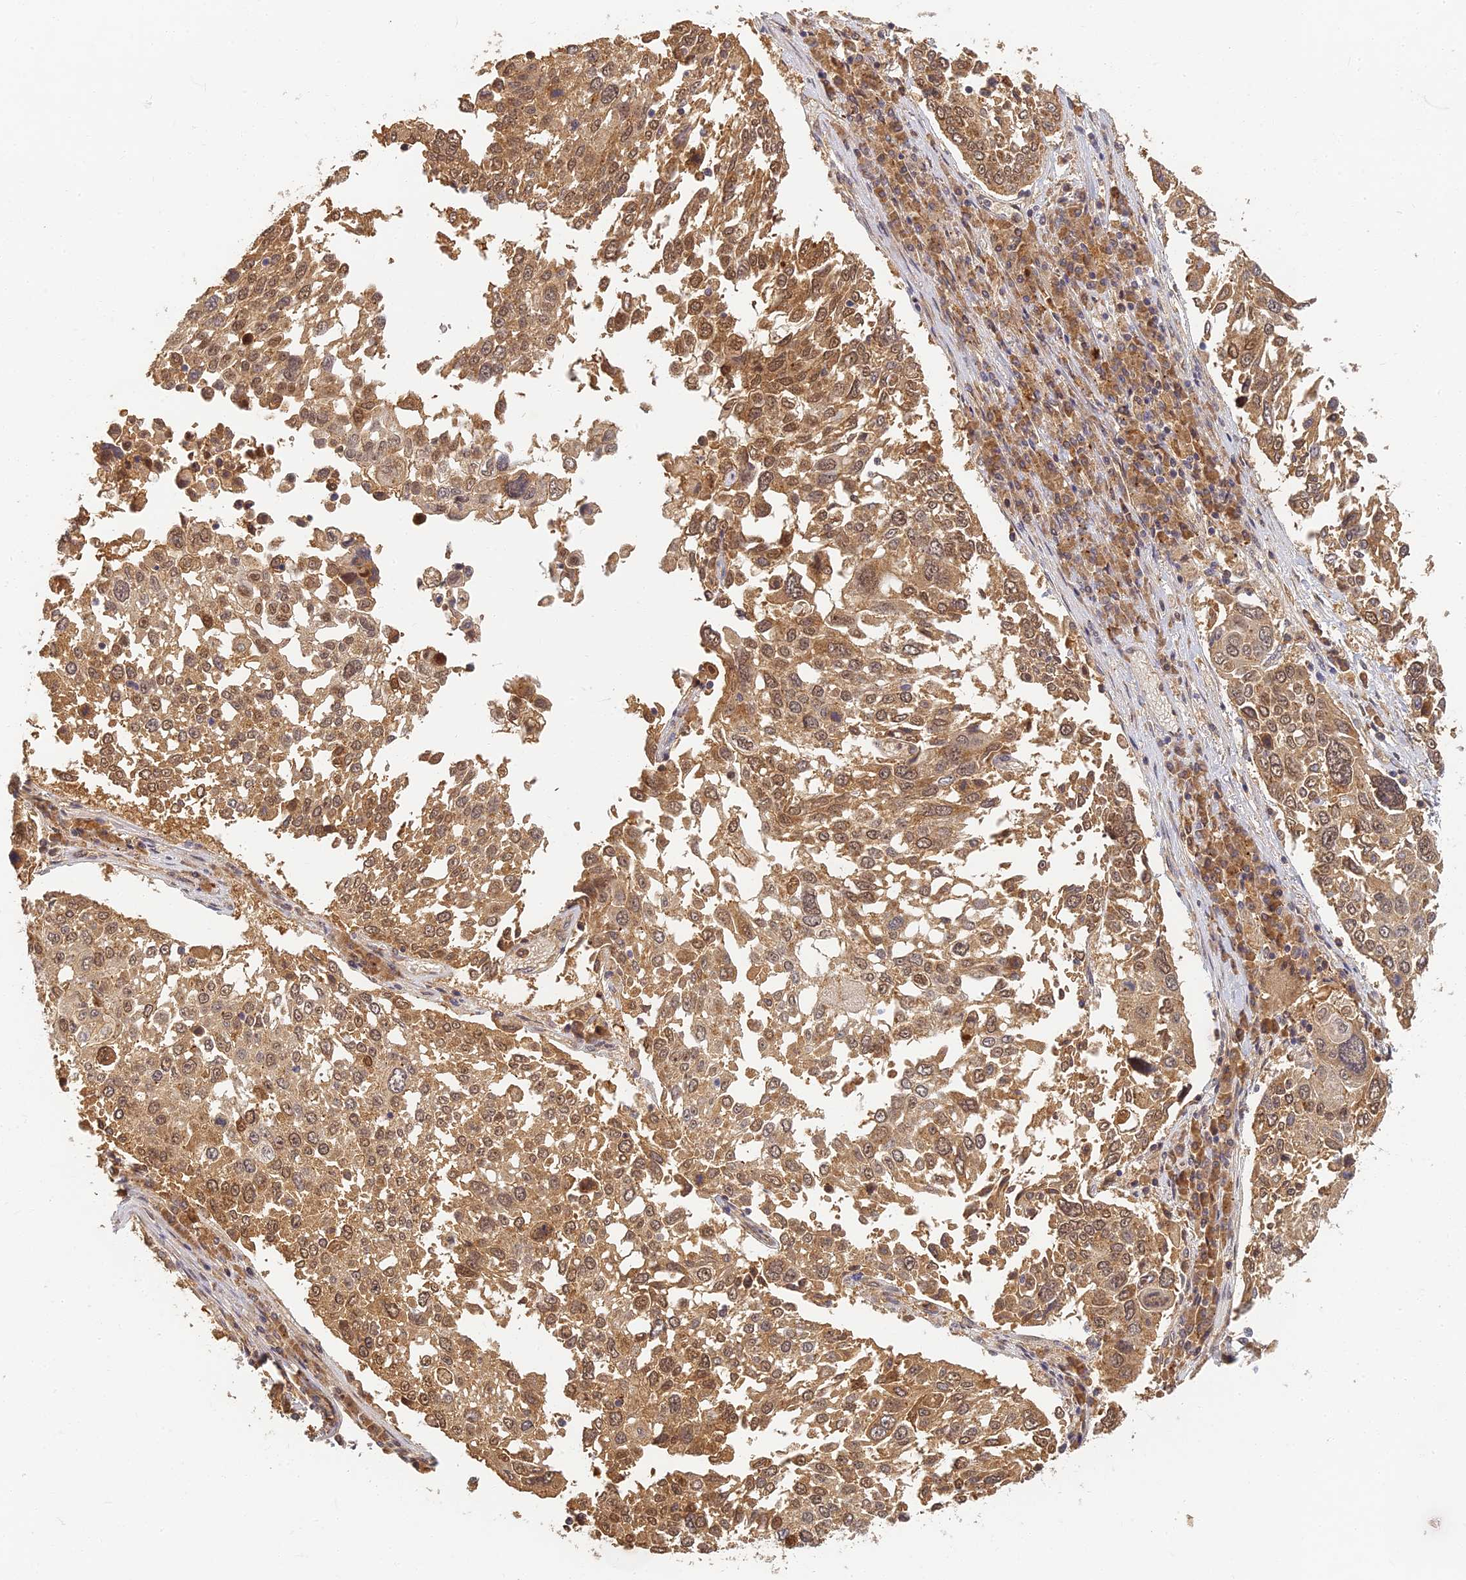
{"staining": {"intensity": "moderate", "quantity": ">75%", "location": "cytoplasmic/membranous"}, "tissue": "lung cancer", "cell_type": "Tumor cells", "image_type": "cancer", "snomed": [{"axis": "morphology", "description": "Squamous cell carcinoma, NOS"}, {"axis": "topography", "description": "Lung"}], "caption": "This is an image of immunohistochemistry (IHC) staining of lung cancer (squamous cell carcinoma), which shows moderate positivity in the cytoplasmic/membranous of tumor cells.", "gene": "RGL3", "patient": {"sex": "male", "age": 65}}